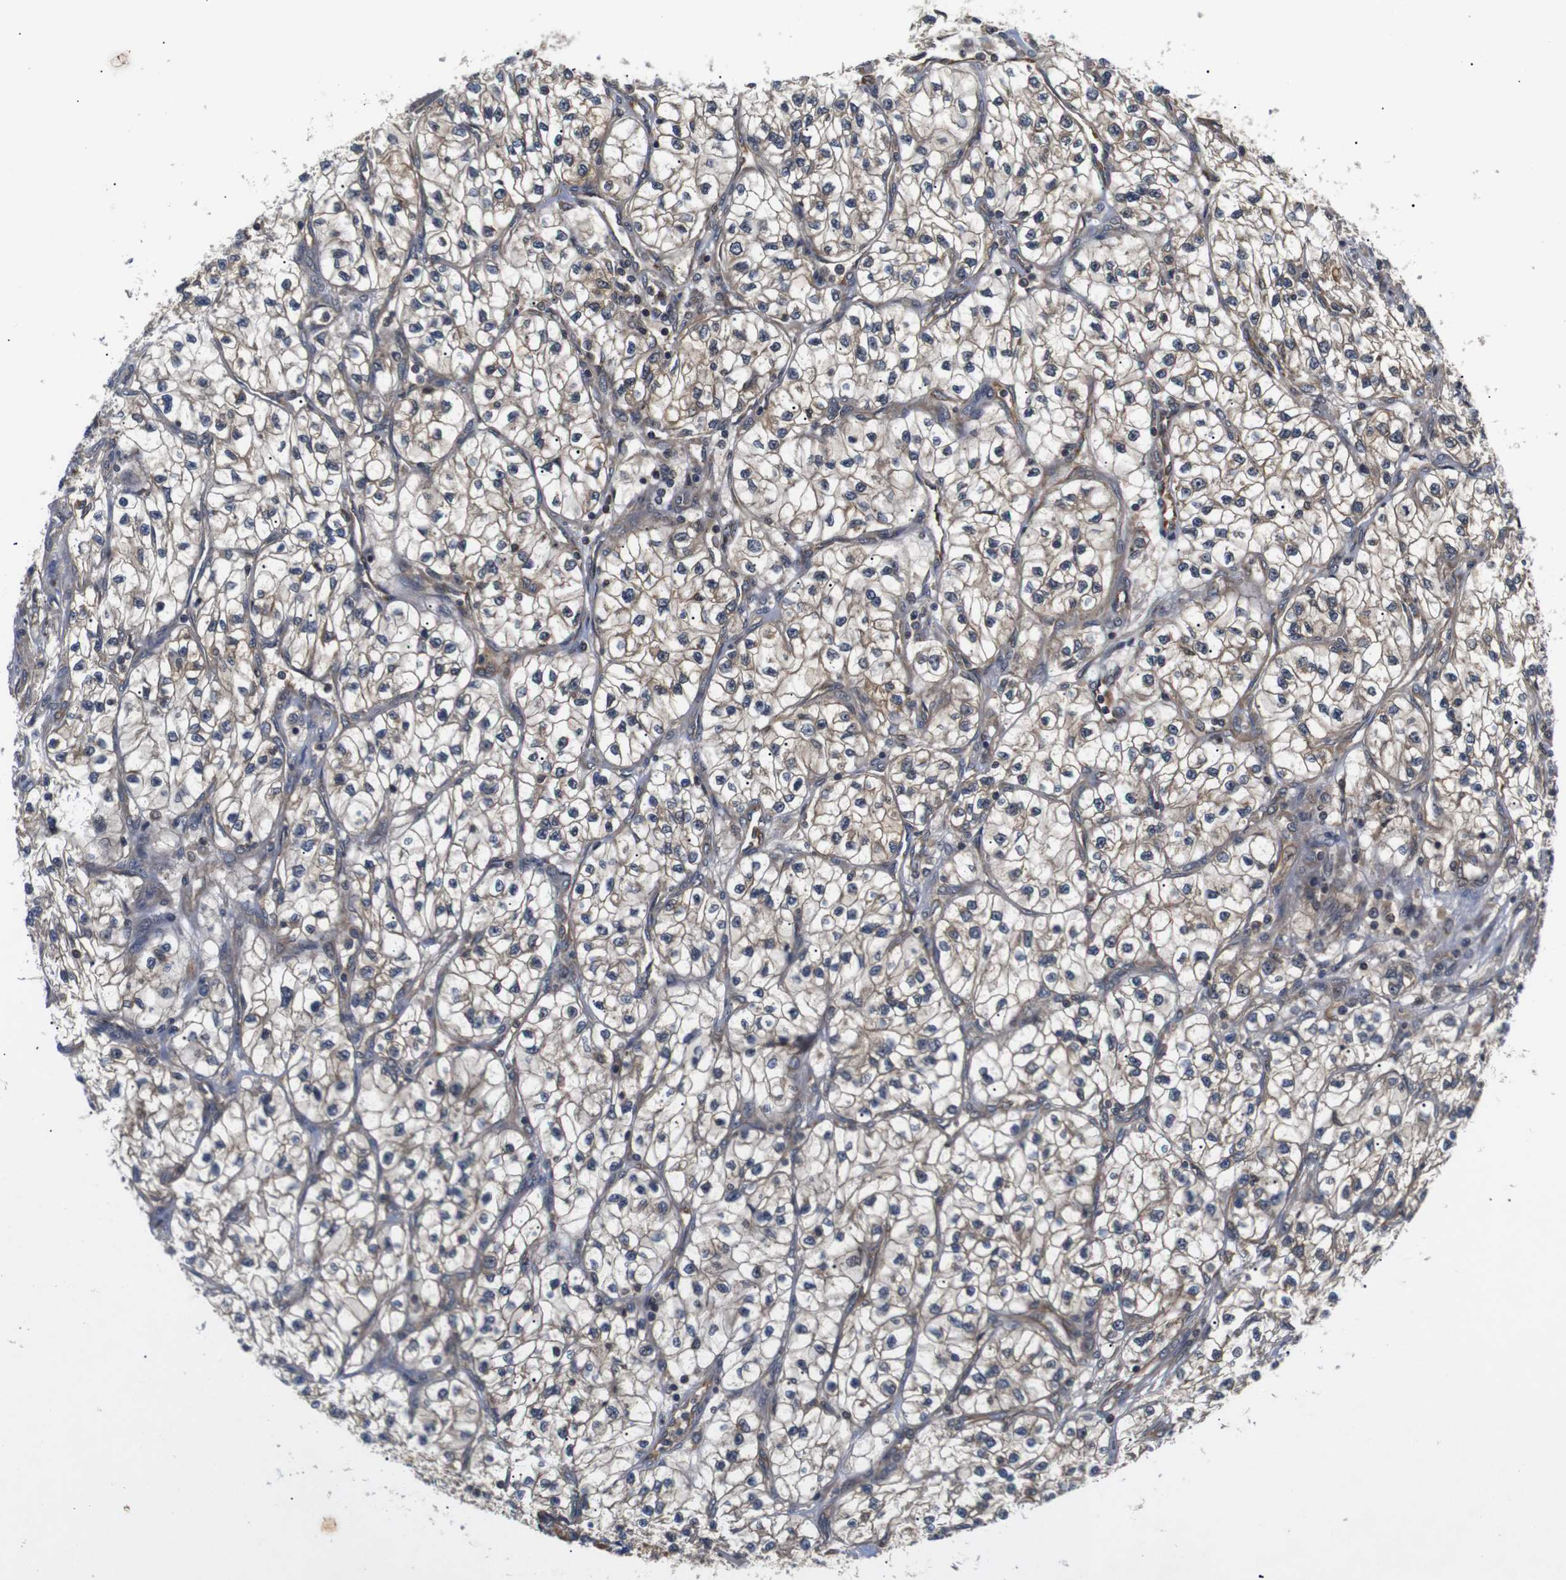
{"staining": {"intensity": "weak", "quantity": ">75%", "location": "cytoplasmic/membranous"}, "tissue": "renal cancer", "cell_type": "Tumor cells", "image_type": "cancer", "snomed": [{"axis": "morphology", "description": "Adenocarcinoma, NOS"}, {"axis": "topography", "description": "Kidney"}], "caption": "This histopathology image reveals IHC staining of human renal cancer, with low weak cytoplasmic/membranous expression in about >75% of tumor cells.", "gene": "RIPK1", "patient": {"sex": "female", "age": 57}}